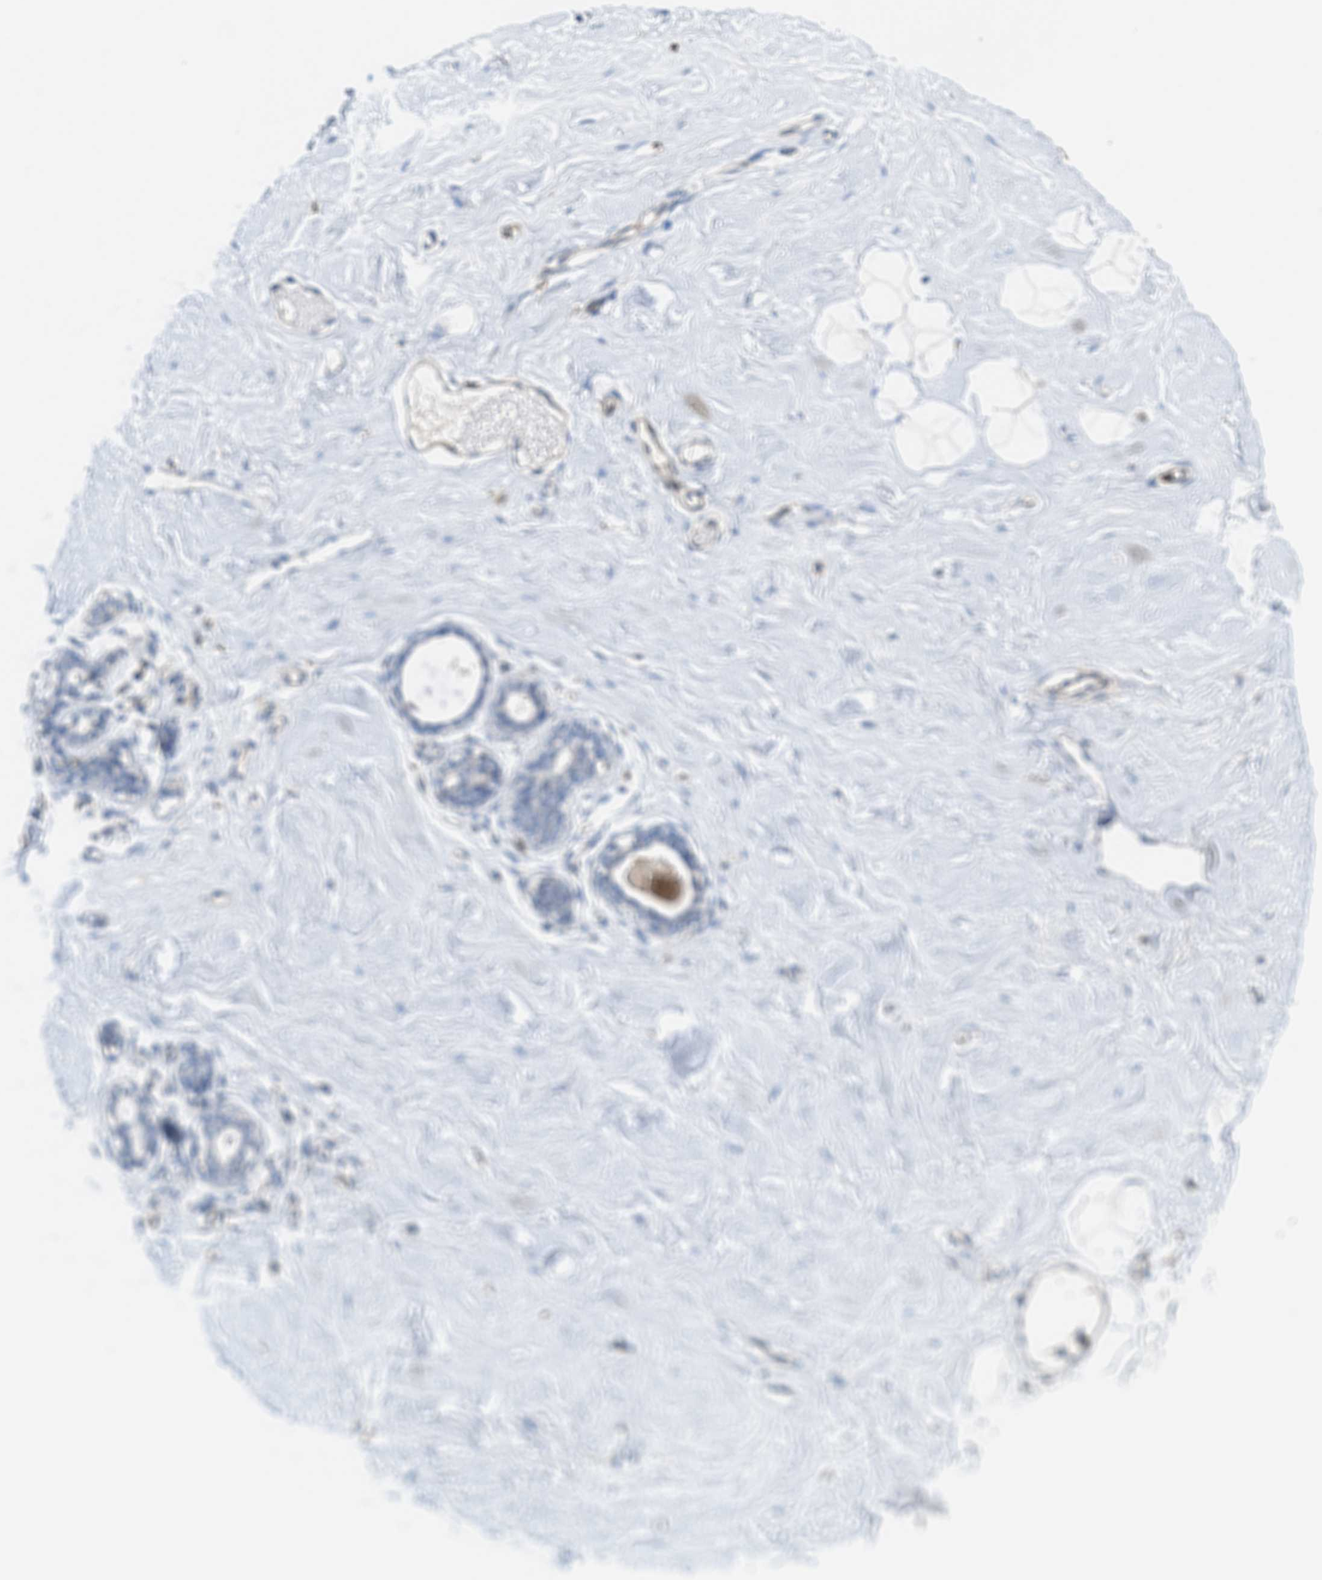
{"staining": {"intensity": "negative", "quantity": "none", "location": "none"}, "tissue": "breast", "cell_type": "Adipocytes", "image_type": "normal", "snomed": [{"axis": "morphology", "description": "Normal tissue, NOS"}, {"axis": "topography", "description": "Breast"}], "caption": "Immunohistochemistry of benign breast displays no positivity in adipocytes.", "gene": "BMPR2", "patient": {"sex": "female", "age": 23}}